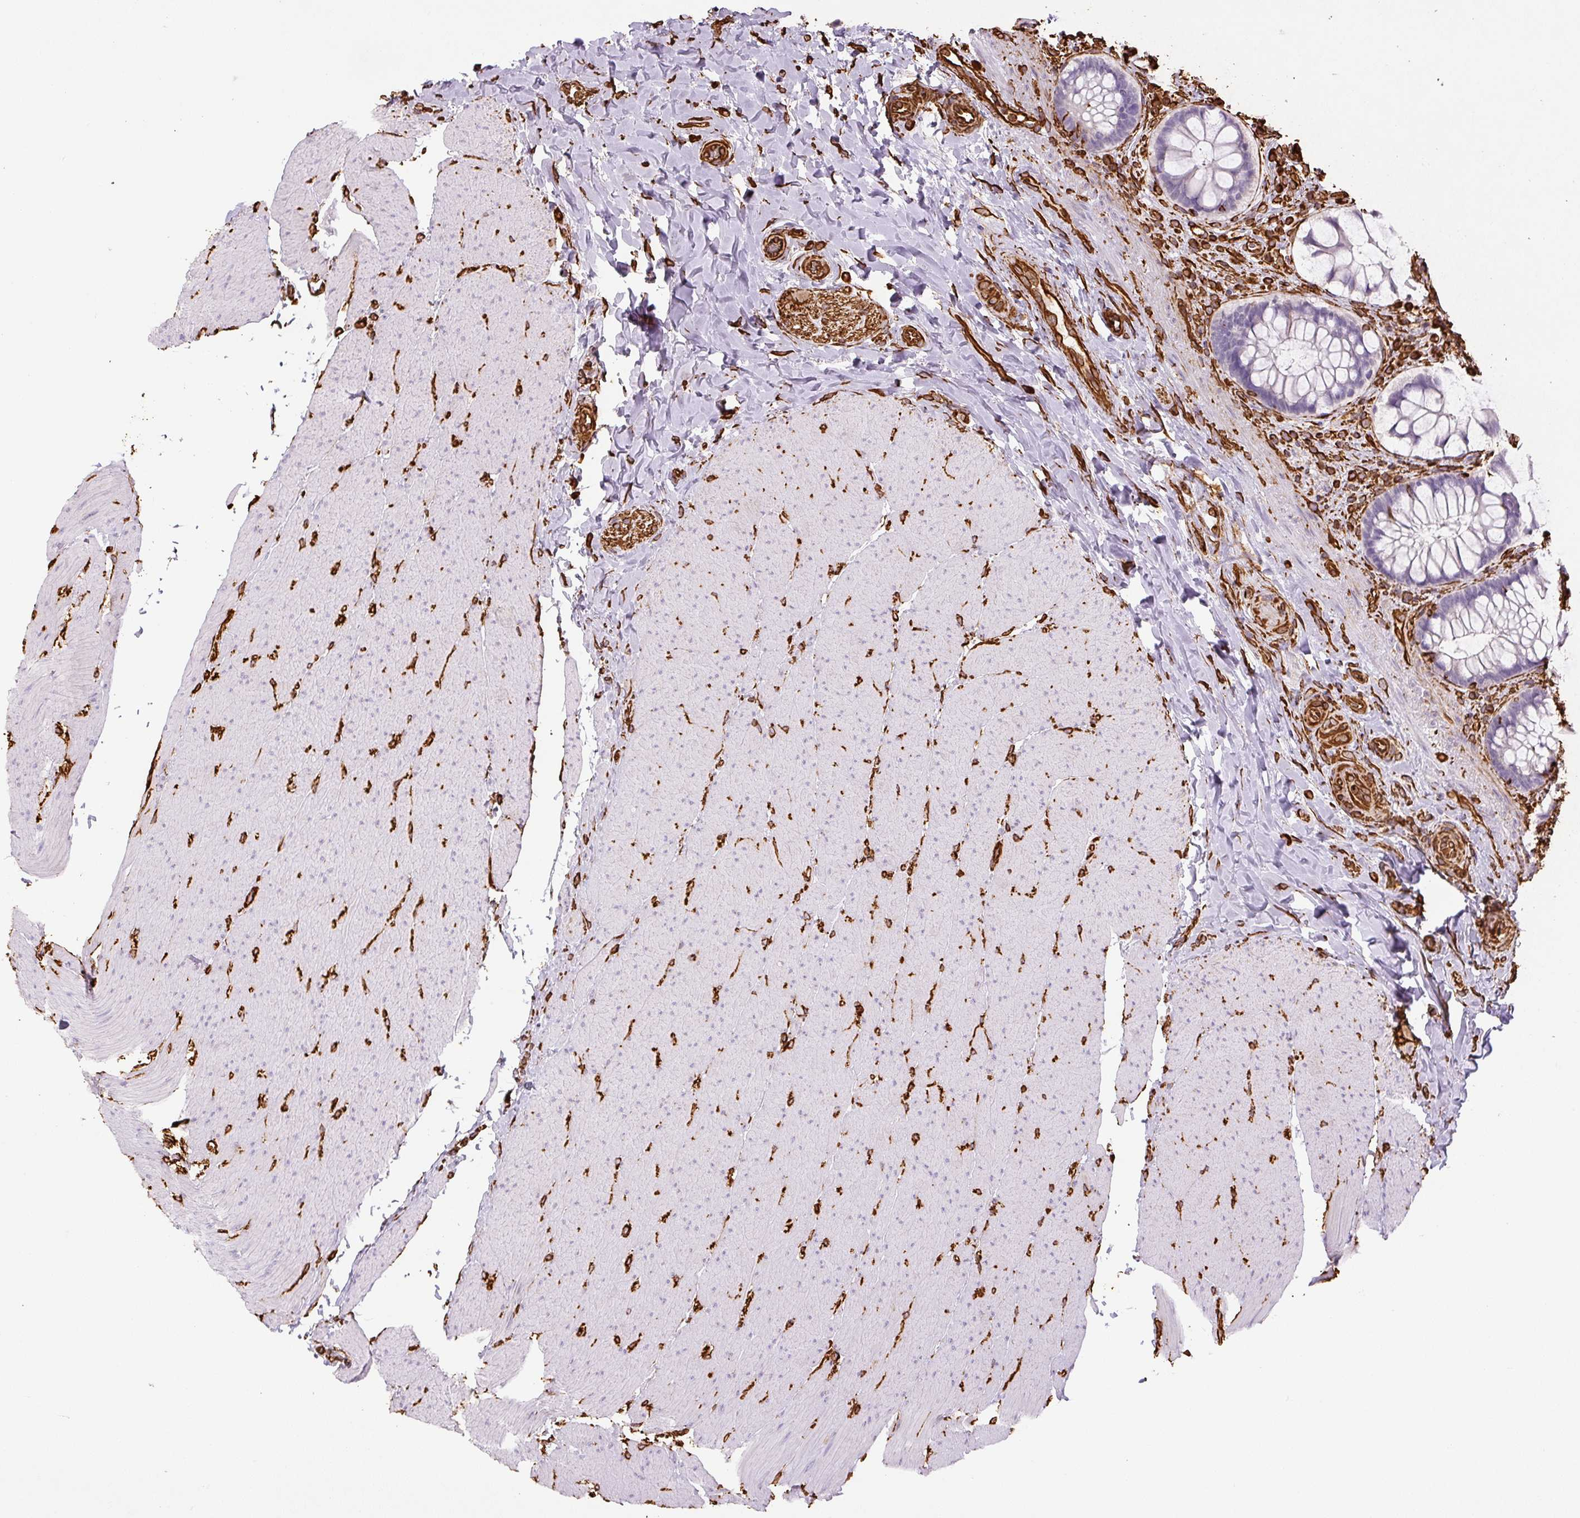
{"staining": {"intensity": "negative", "quantity": "none", "location": "none"}, "tissue": "rectum", "cell_type": "Glandular cells", "image_type": "normal", "snomed": [{"axis": "morphology", "description": "Normal tissue, NOS"}, {"axis": "topography", "description": "Rectum"}], "caption": "This is a image of IHC staining of unremarkable rectum, which shows no staining in glandular cells.", "gene": "VIM", "patient": {"sex": "female", "age": 58}}